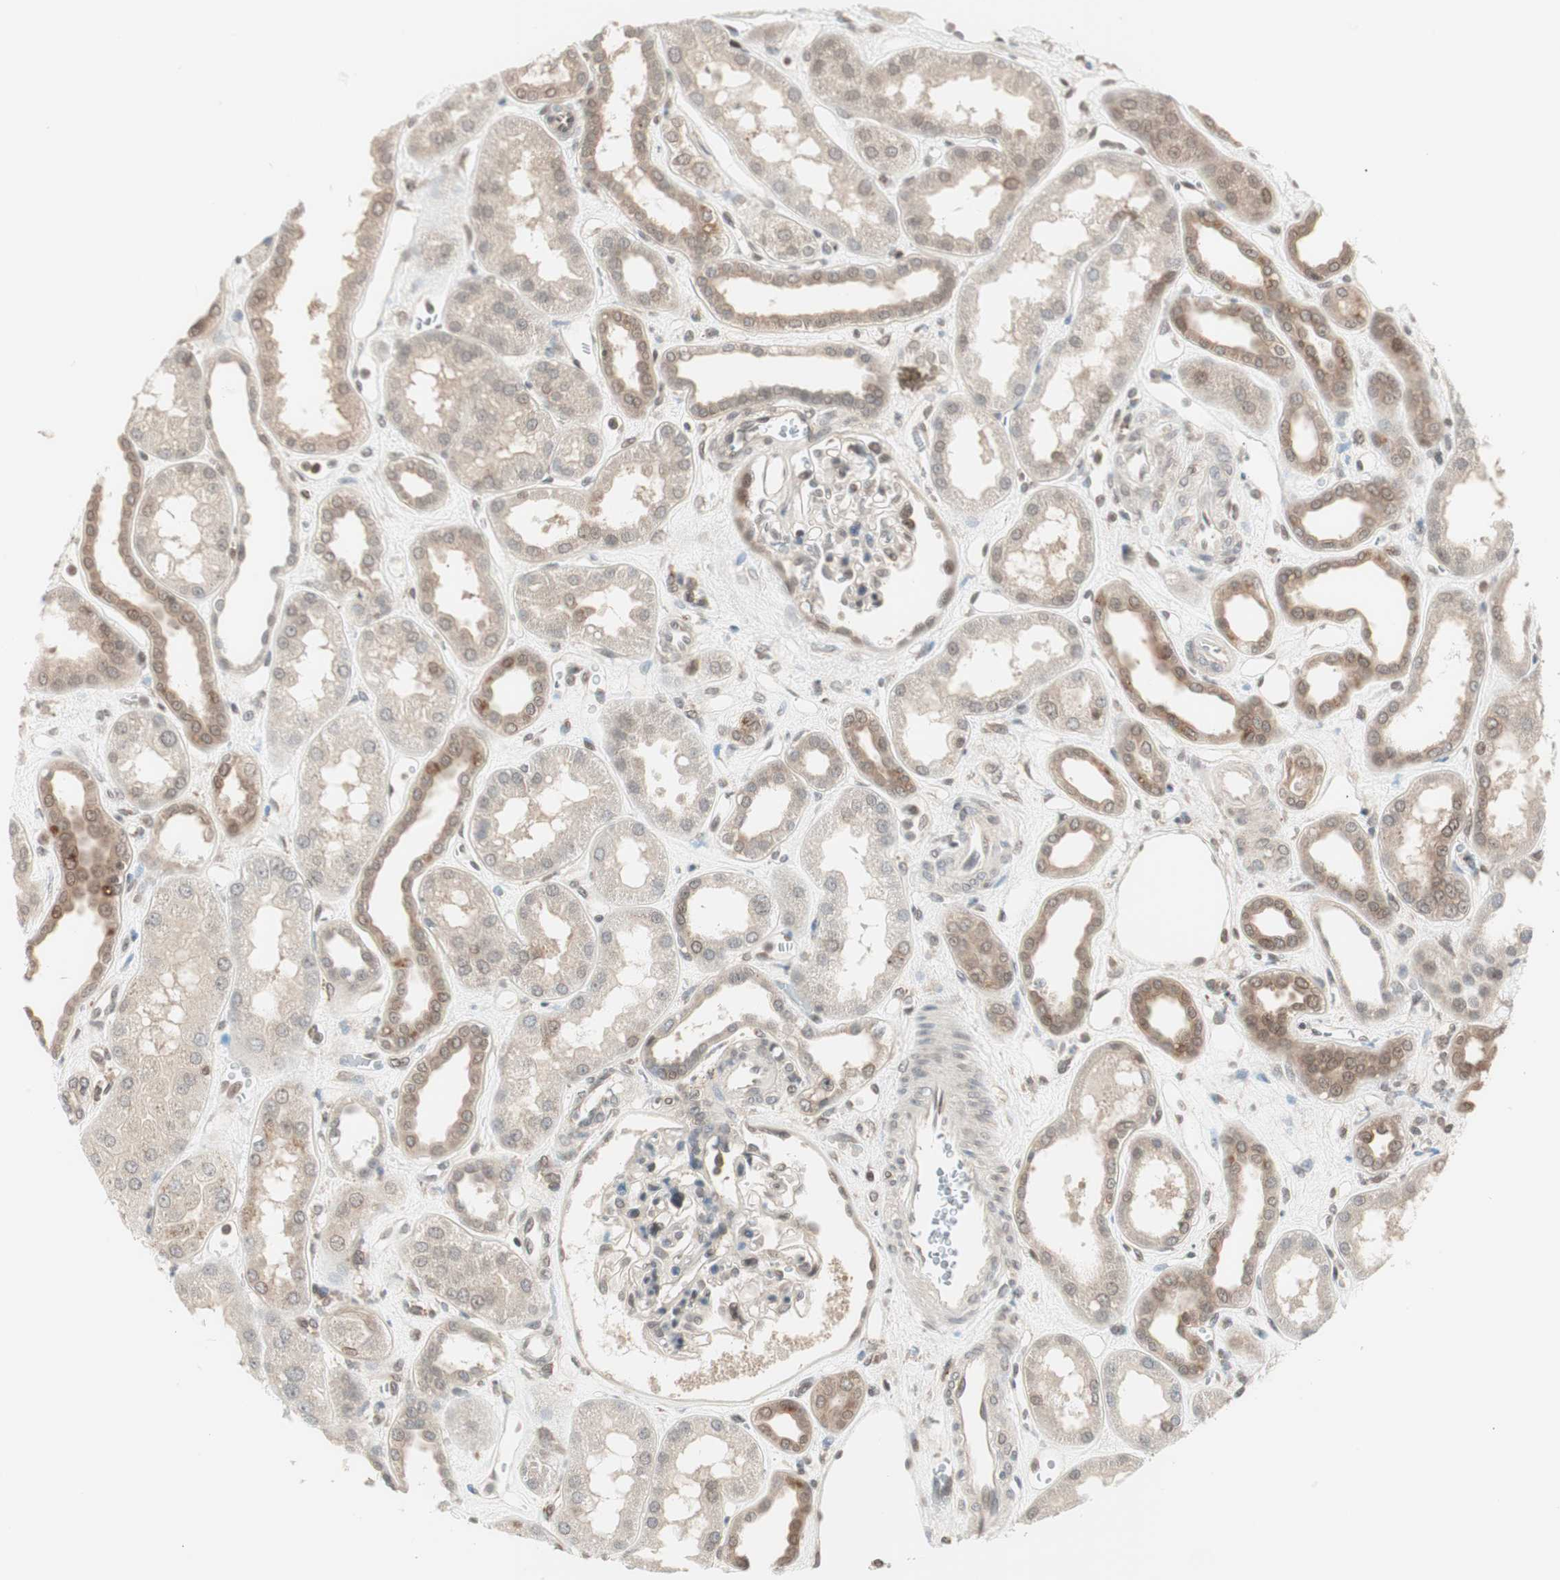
{"staining": {"intensity": "weak", "quantity": "<25%", "location": "nuclear"}, "tissue": "kidney", "cell_type": "Cells in glomeruli", "image_type": "normal", "snomed": [{"axis": "morphology", "description": "Normal tissue, NOS"}, {"axis": "topography", "description": "Kidney"}], "caption": "Immunohistochemistry (IHC) histopathology image of unremarkable human kidney stained for a protein (brown), which reveals no staining in cells in glomeruli.", "gene": "UBE2I", "patient": {"sex": "male", "age": 59}}